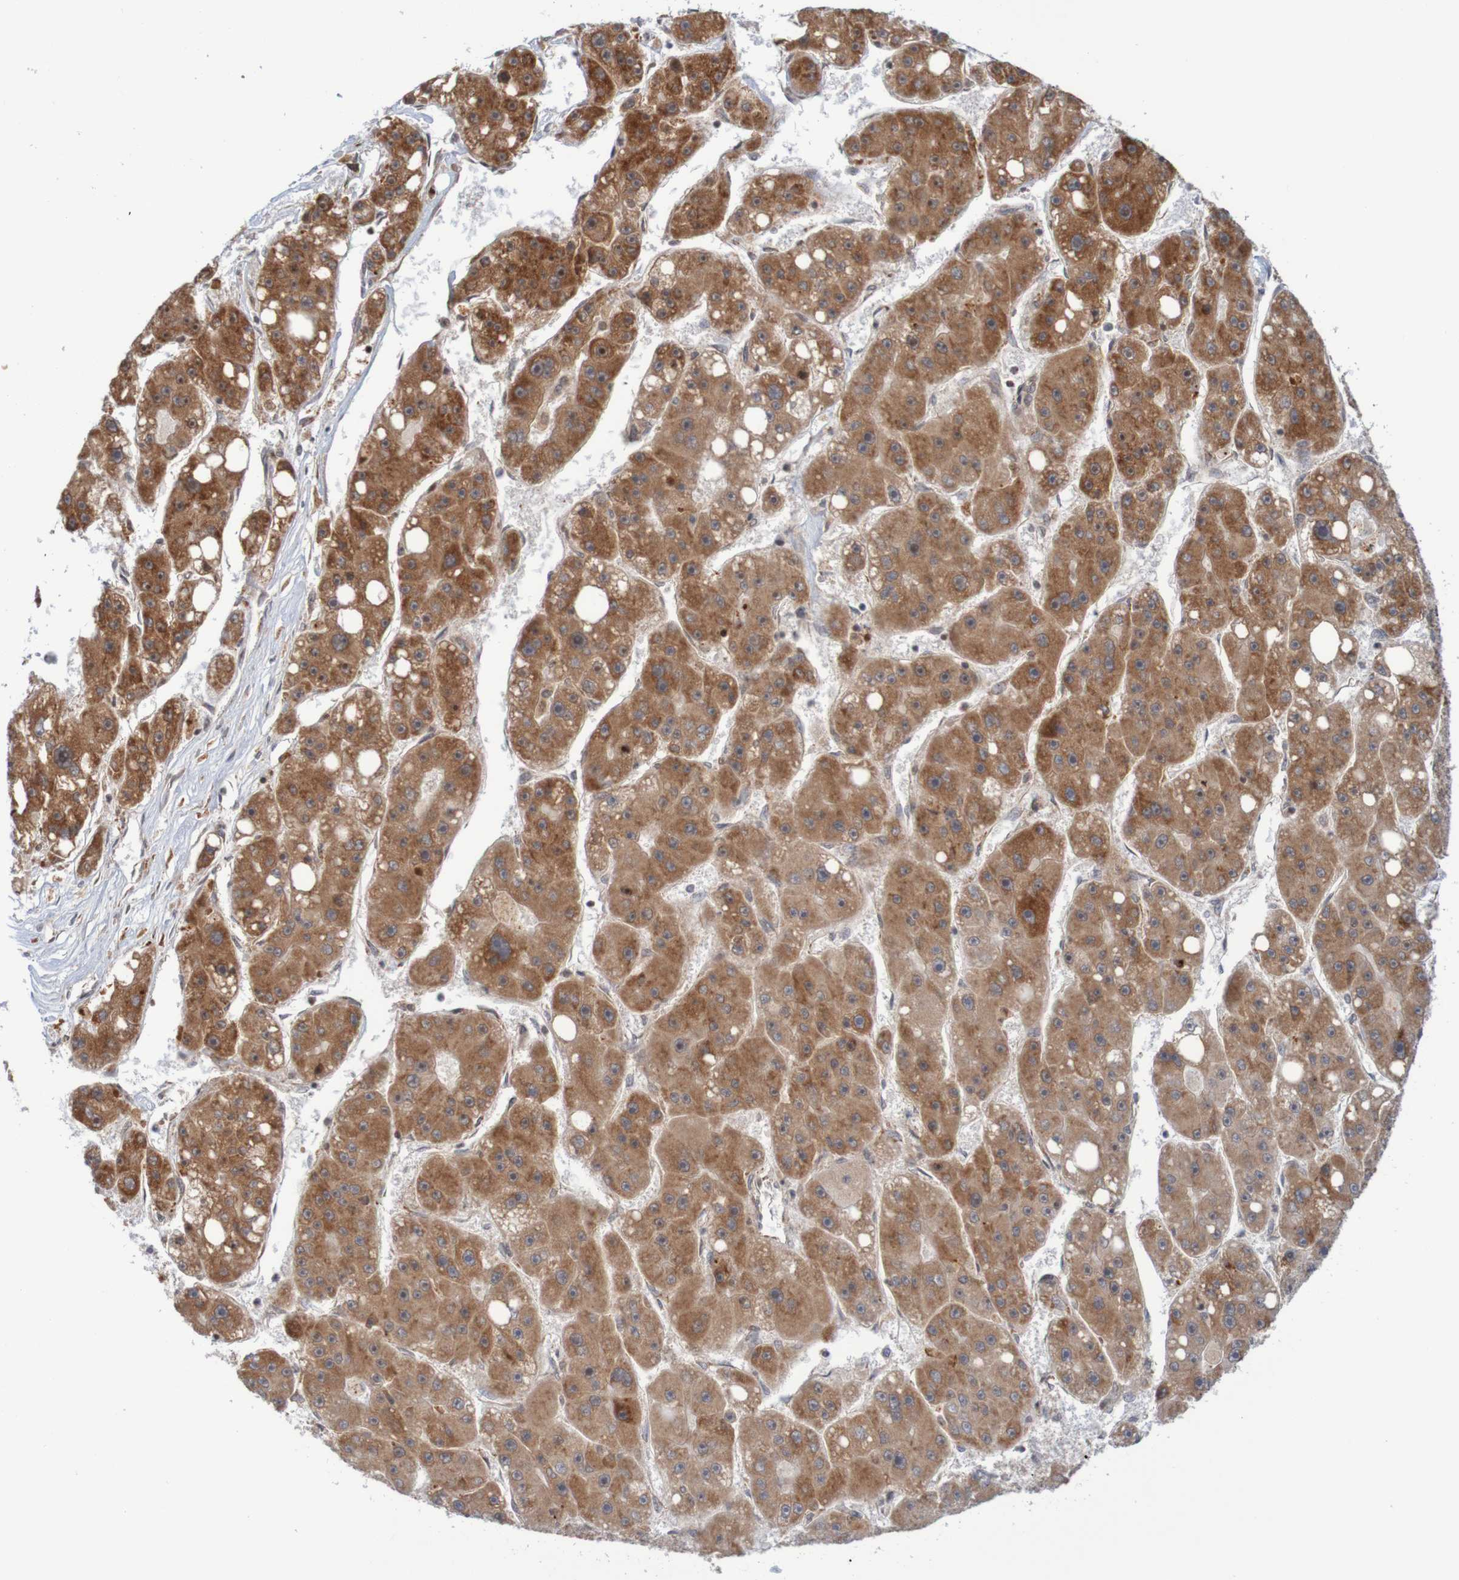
{"staining": {"intensity": "moderate", "quantity": ">75%", "location": "cytoplasmic/membranous"}, "tissue": "liver cancer", "cell_type": "Tumor cells", "image_type": "cancer", "snomed": [{"axis": "morphology", "description": "Carcinoma, Hepatocellular, NOS"}, {"axis": "topography", "description": "Liver"}], "caption": "Approximately >75% of tumor cells in human liver cancer (hepatocellular carcinoma) display moderate cytoplasmic/membranous protein expression as visualized by brown immunohistochemical staining.", "gene": "NAV2", "patient": {"sex": "female", "age": 61}}